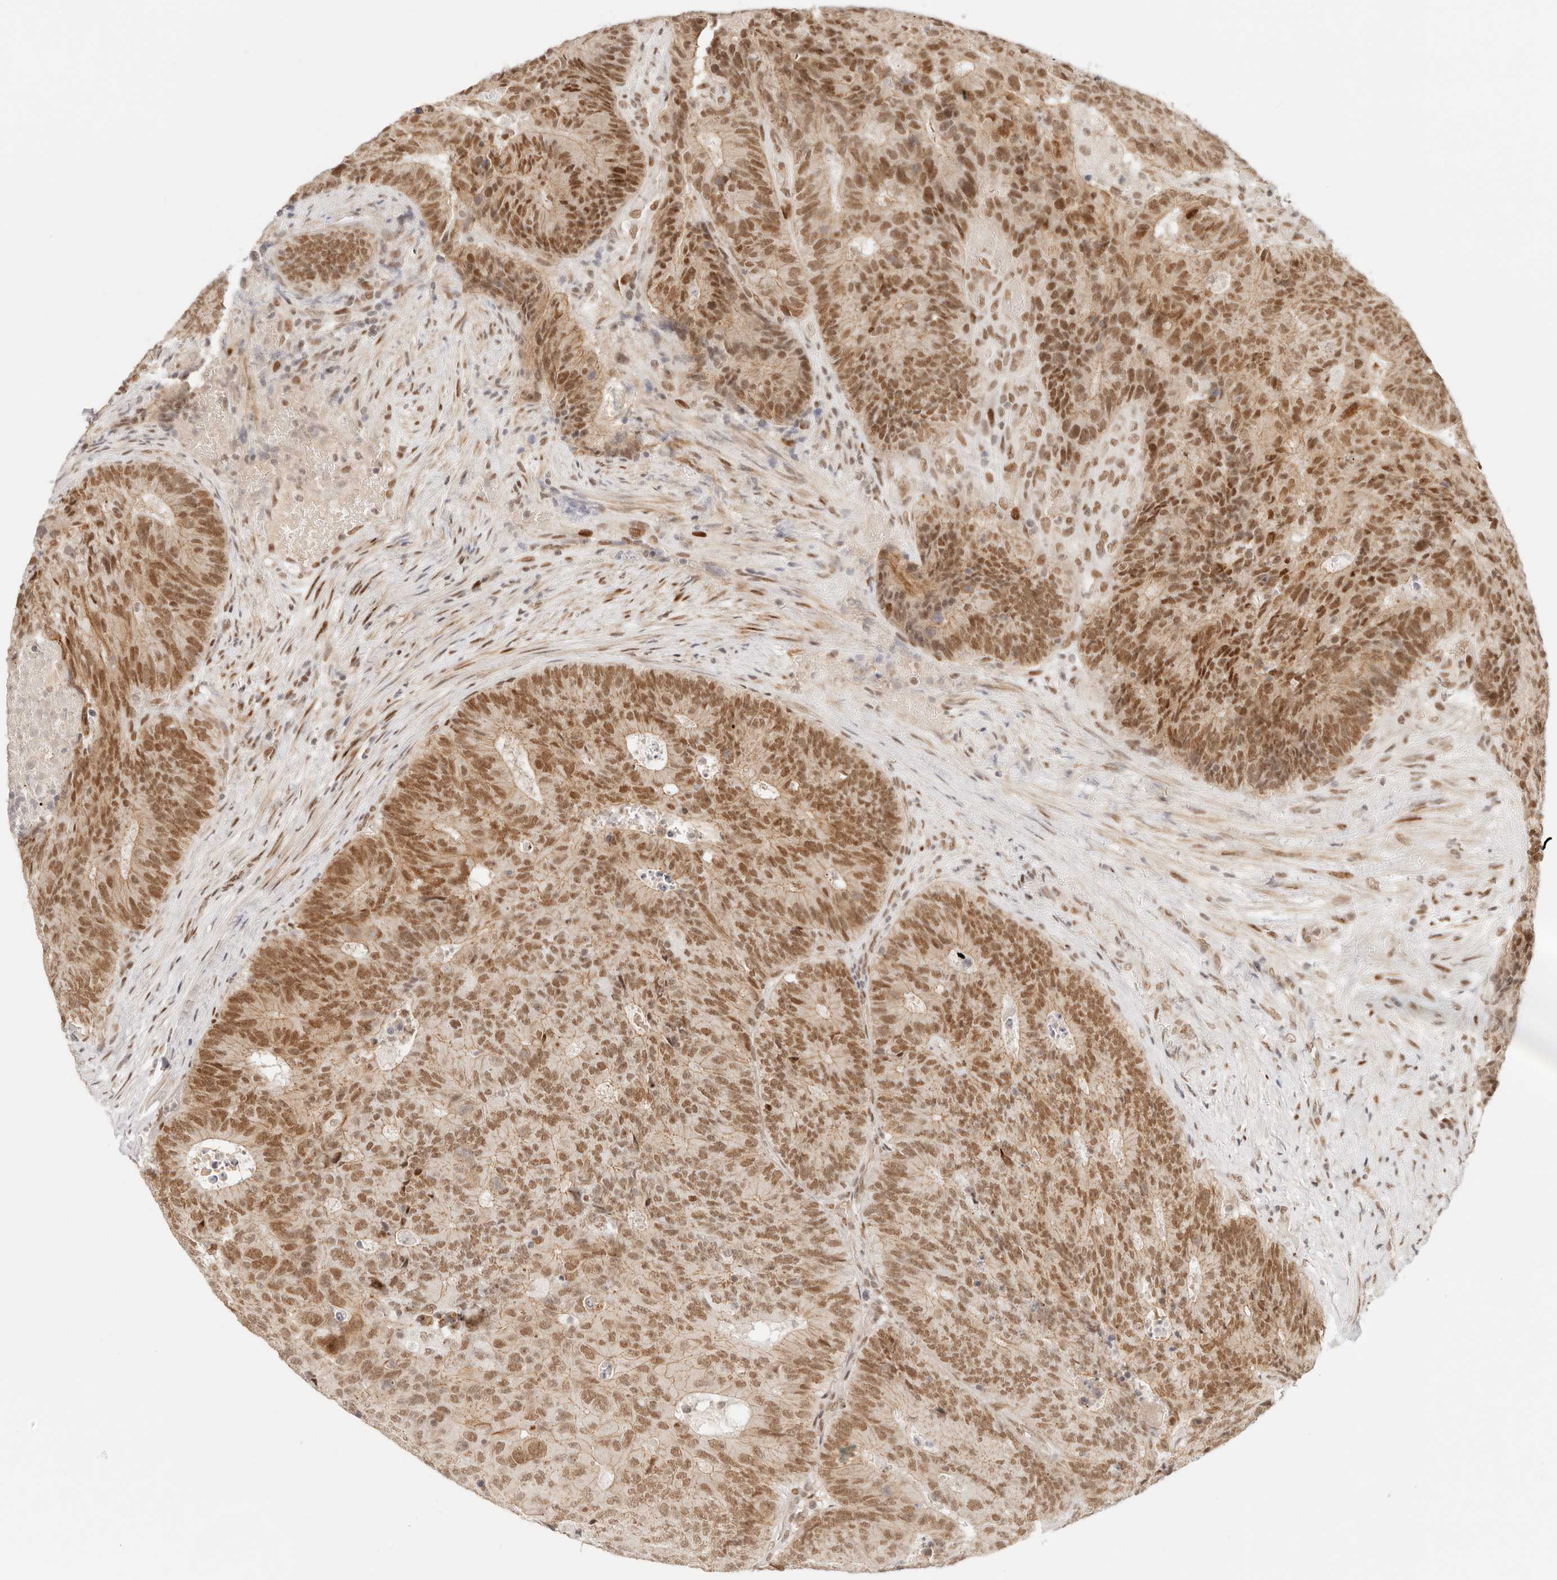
{"staining": {"intensity": "strong", "quantity": ">75%", "location": "nuclear"}, "tissue": "colorectal cancer", "cell_type": "Tumor cells", "image_type": "cancer", "snomed": [{"axis": "morphology", "description": "Adenocarcinoma, NOS"}, {"axis": "topography", "description": "Colon"}], "caption": "DAB immunohistochemical staining of adenocarcinoma (colorectal) exhibits strong nuclear protein positivity in approximately >75% of tumor cells.", "gene": "HOXC5", "patient": {"sex": "male", "age": 87}}